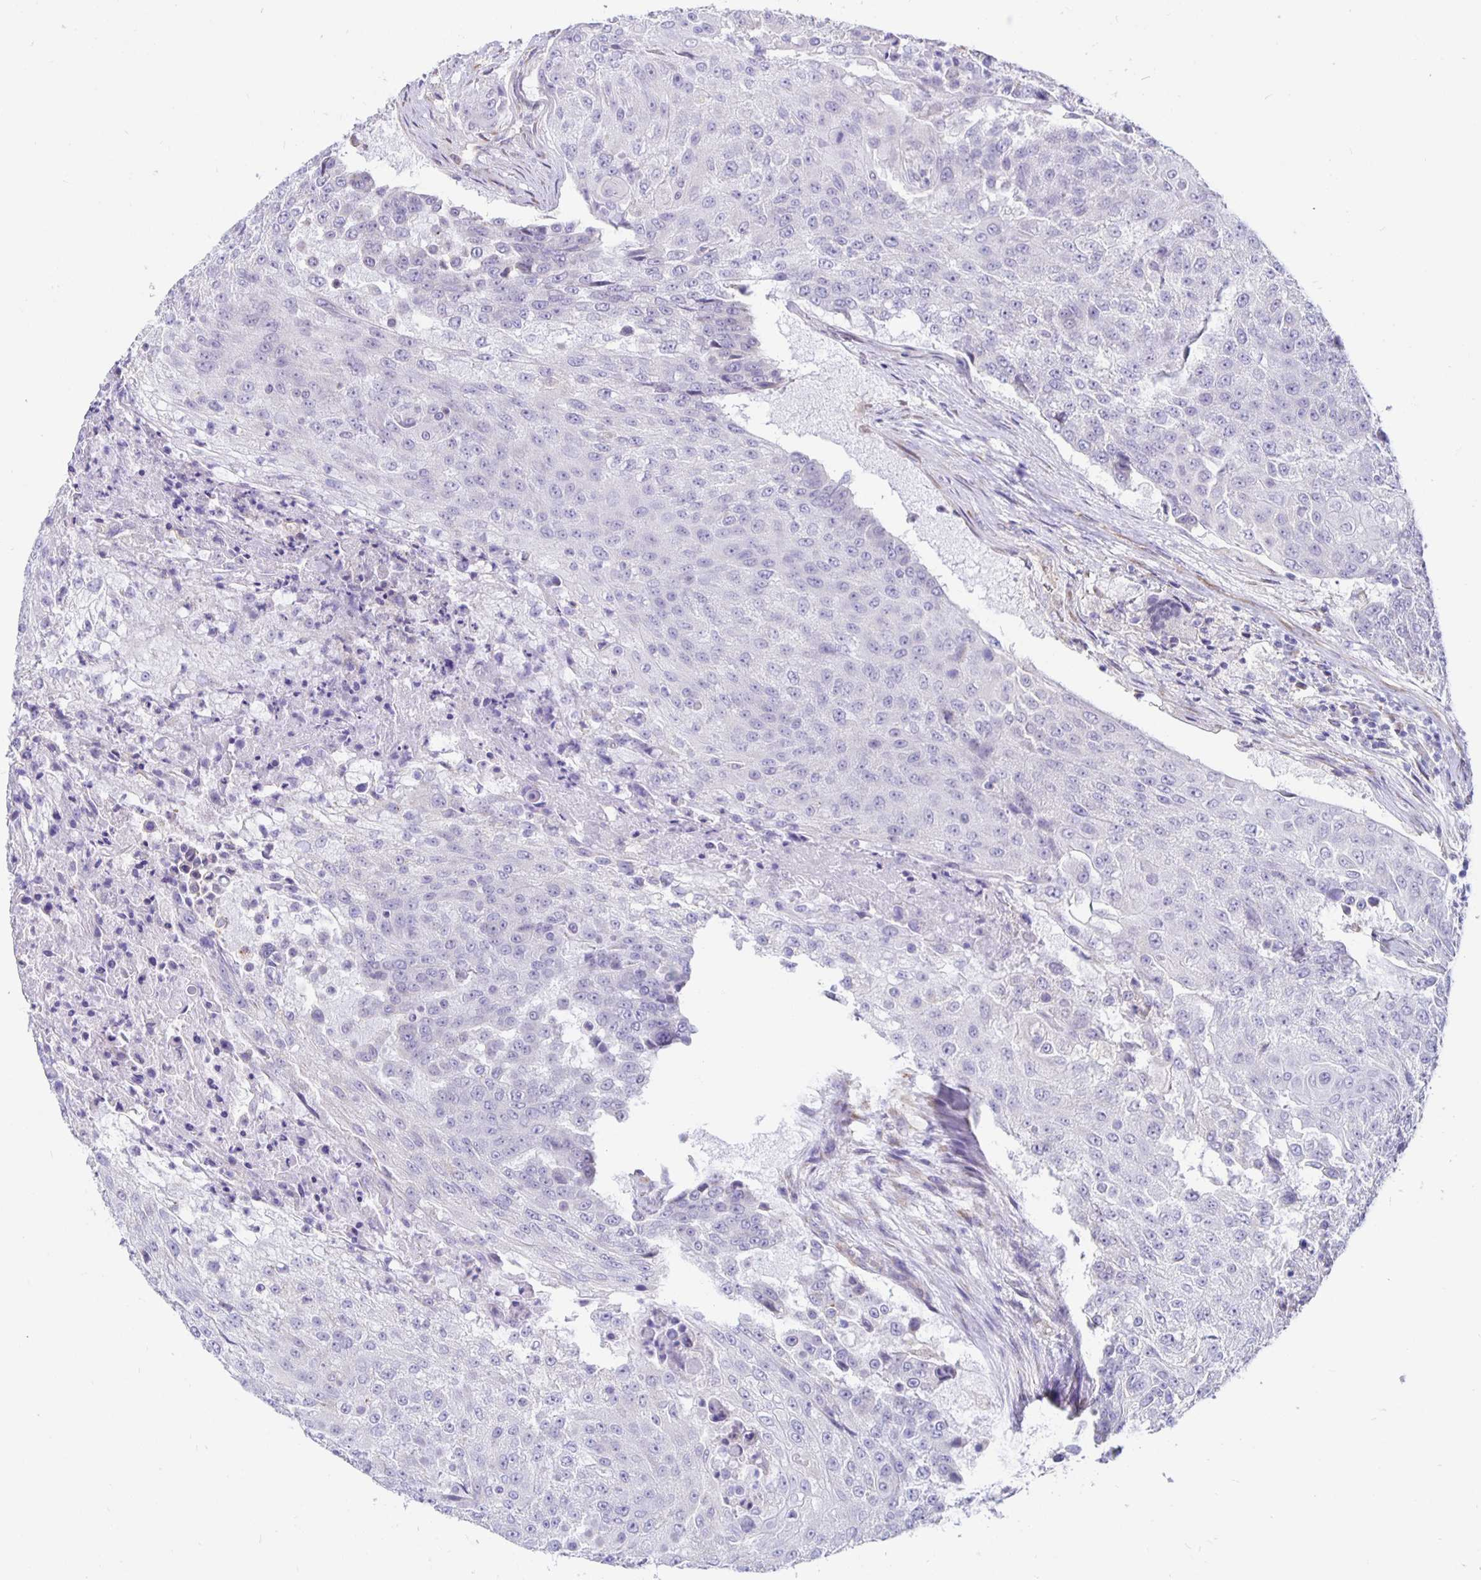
{"staining": {"intensity": "negative", "quantity": "none", "location": "none"}, "tissue": "urothelial cancer", "cell_type": "Tumor cells", "image_type": "cancer", "snomed": [{"axis": "morphology", "description": "Urothelial carcinoma, High grade"}, {"axis": "topography", "description": "Urinary bladder"}], "caption": "There is no significant positivity in tumor cells of high-grade urothelial carcinoma. Nuclei are stained in blue.", "gene": "DNAI2", "patient": {"sex": "female", "age": 63}}